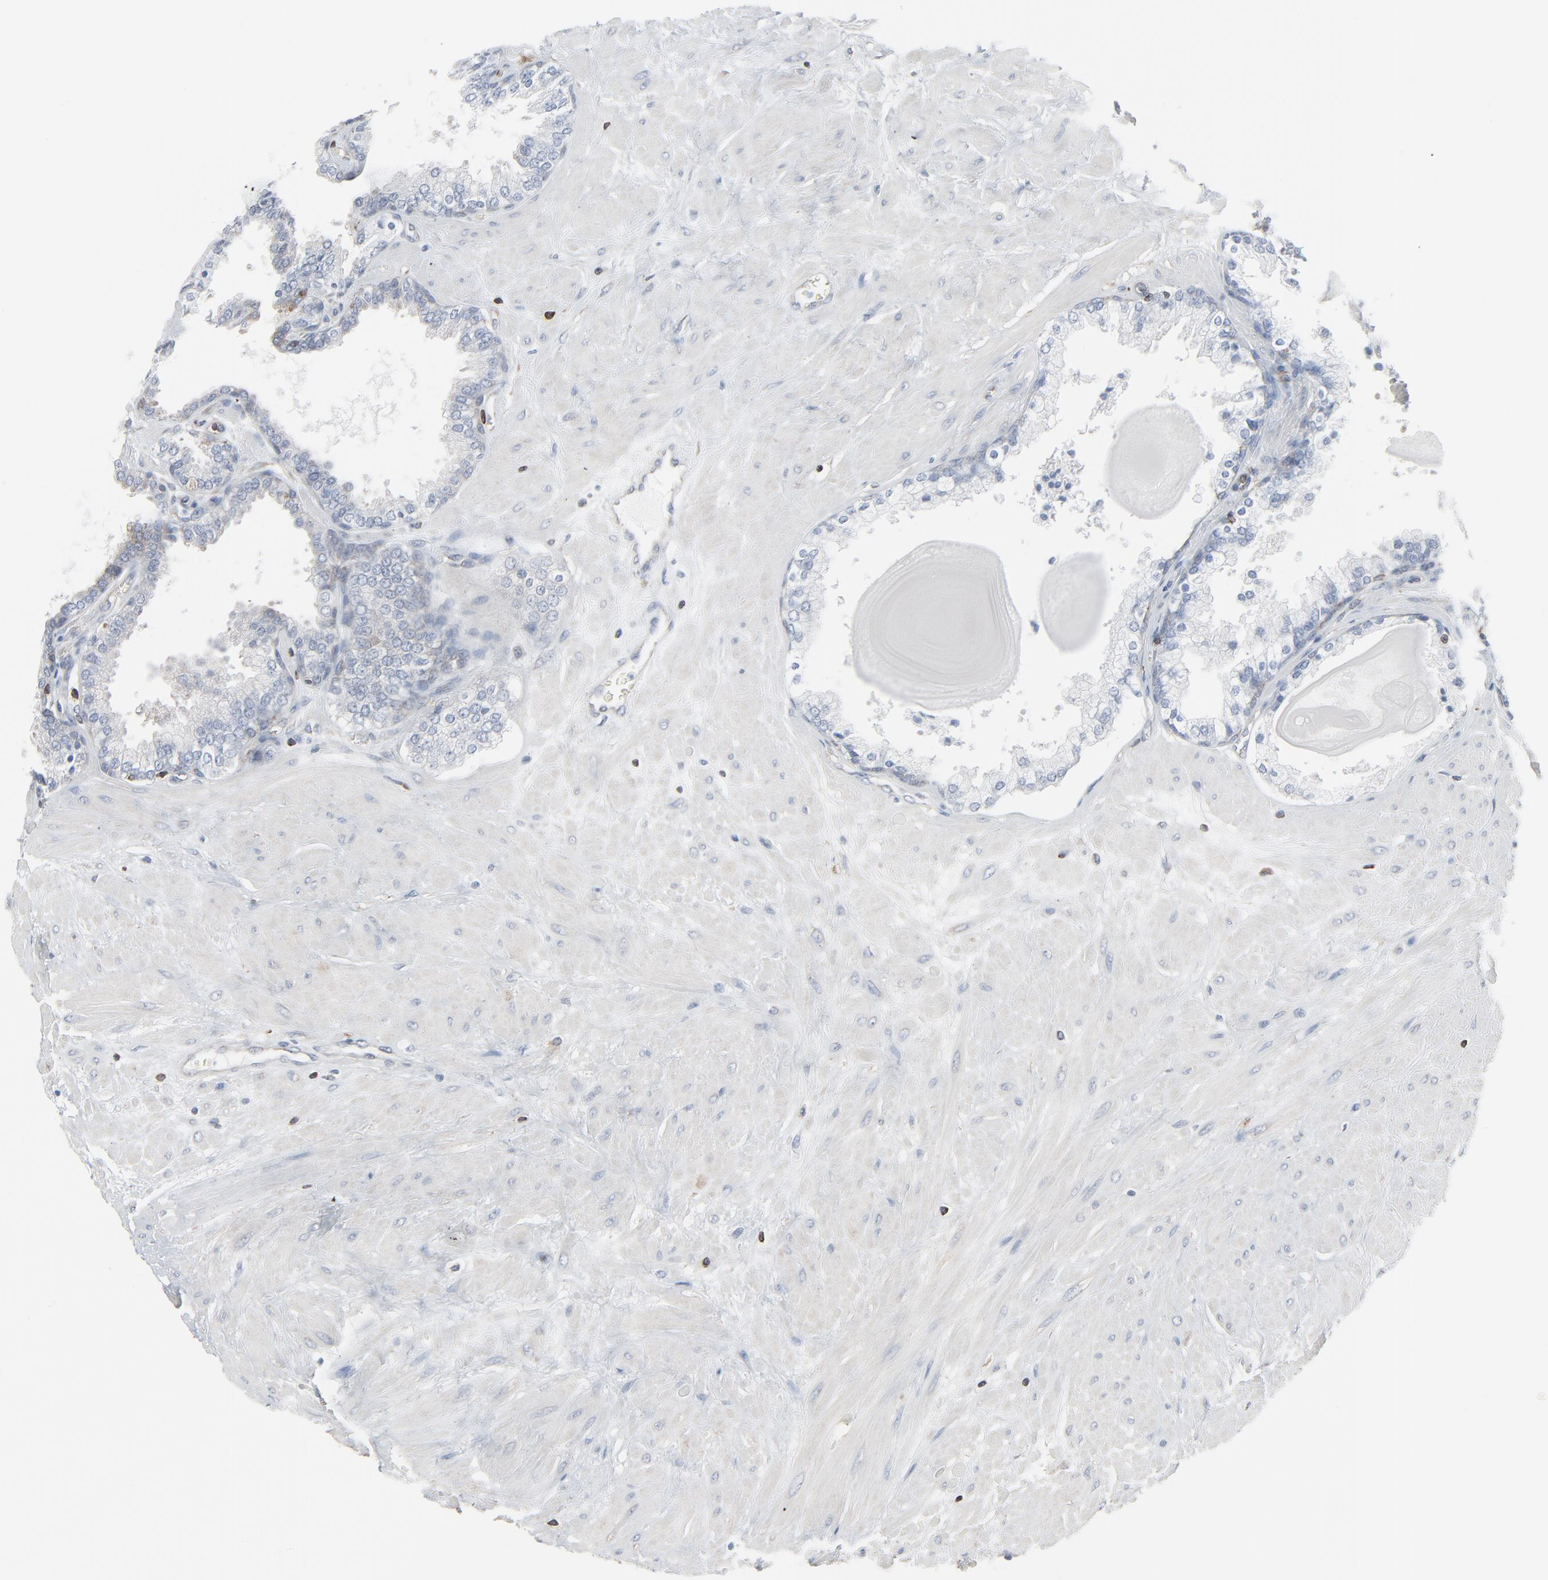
{"staining": {"intensity": "moderate", "quantity": "<25%", "location": "cytoplasmic/membranous"}, "tissue": "prostate", "cell_type": "Glandular cells", "image_type": "normal", "snomed": [{"axis": "morphology", "description": "Normal tissue, NOS"}, {"axis": "topography", "description": "Prostate"}], "caption": "Prostate stained with IHC displays moderate cytoplasmic/membranous positivity in about <25% of glandular cells.", "gene": "OPTN", "patient": {"sex": "male", "age": 51}}